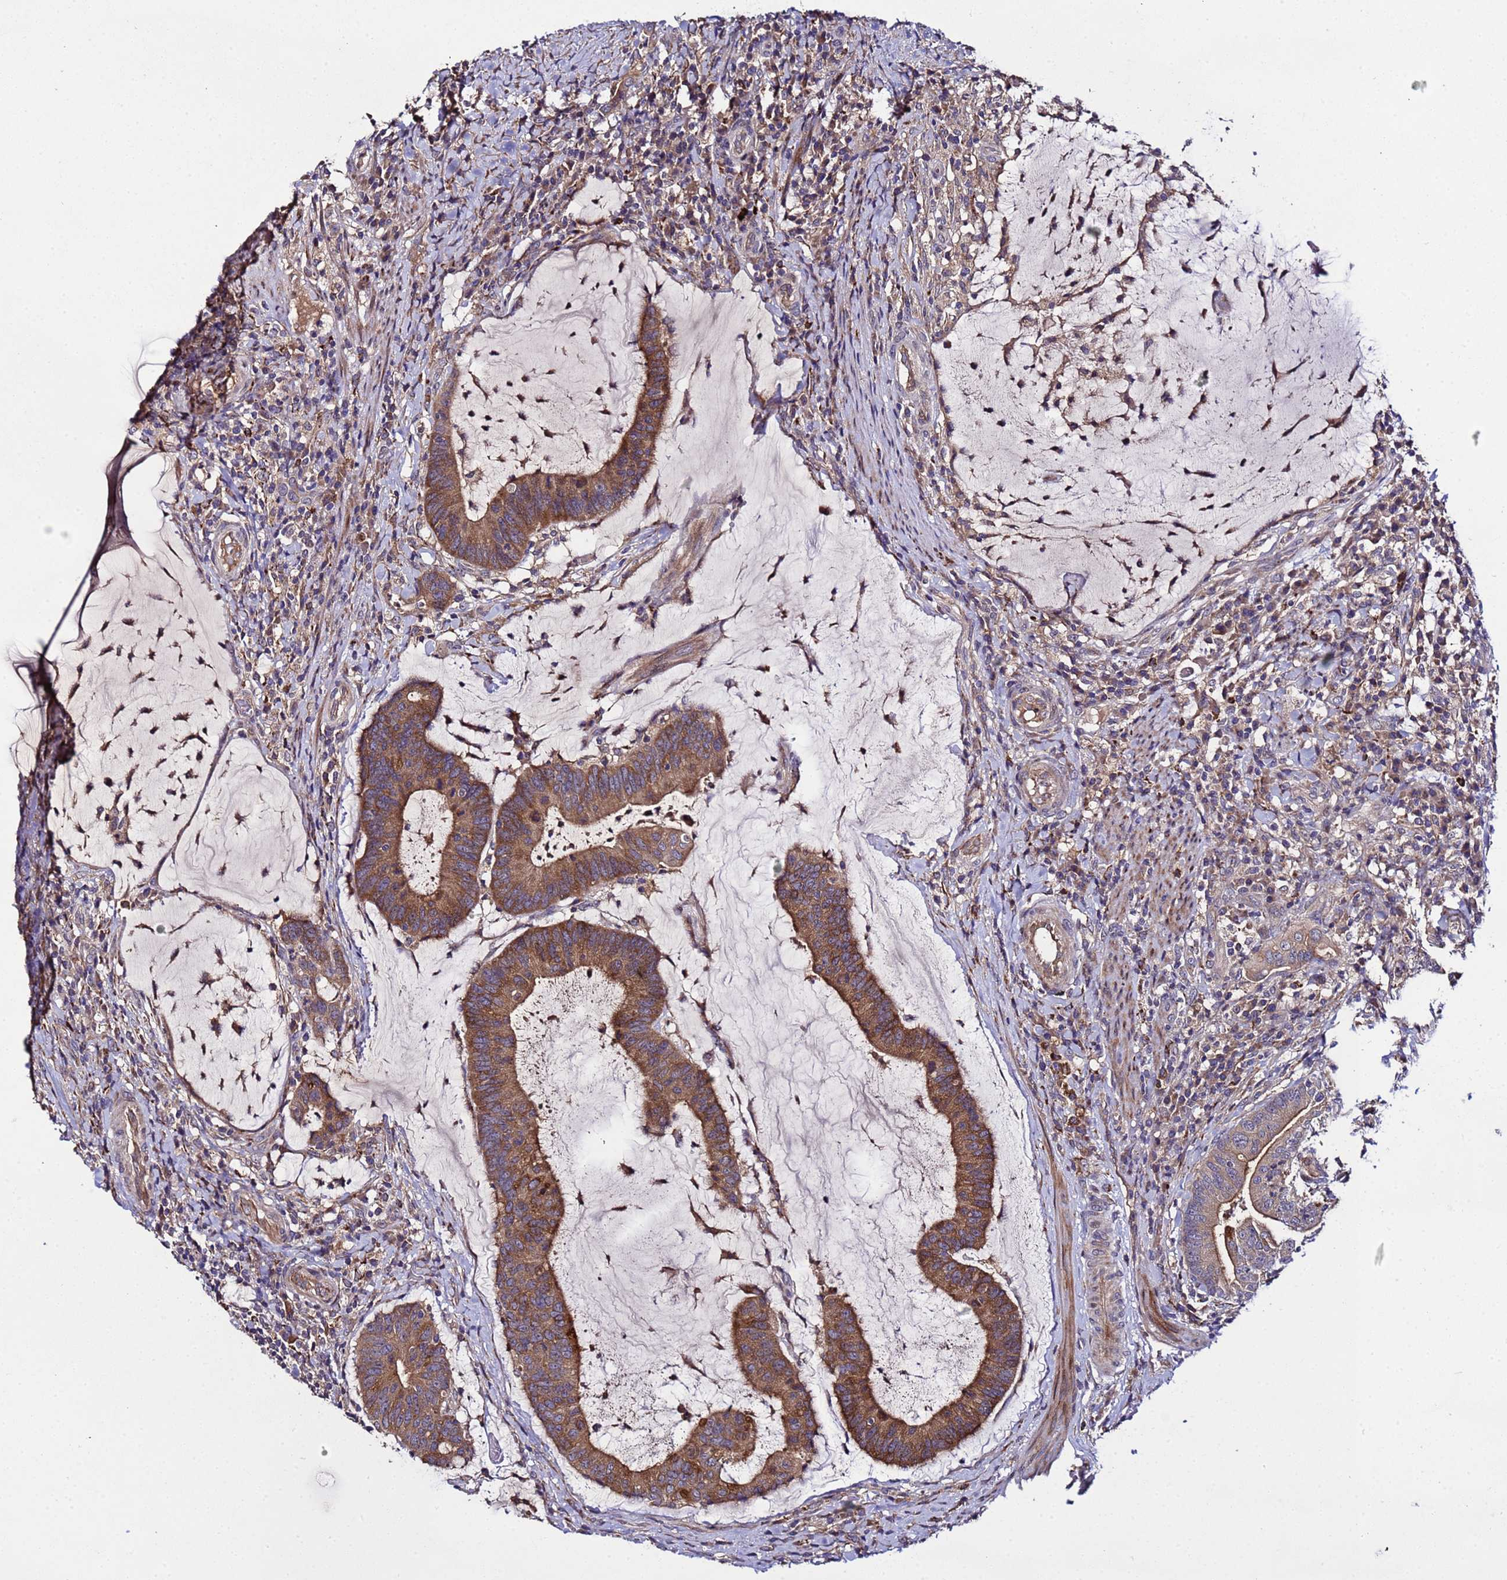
{"staining": {"intensity": "moderate", "quantity": ">75%", "location": "cytoplasmic/membranous"}, "tissue": "colorectal cancer", "cell_type": "Tumor cells", "image_type": "cancer", "snomed": [{"axis": "morphology", "description": "Adenocarcinoma, NOS"}, {"axis": "topography", "description": "Colon"}], "caption": "Adenocarcinoma (colorectal) stained for a protein demonstrates moderate cytoplasmic/membranous positivity in tumor cells.", "gene": "PLXDC2", "patient": {"sex": "female", "age": 66}}